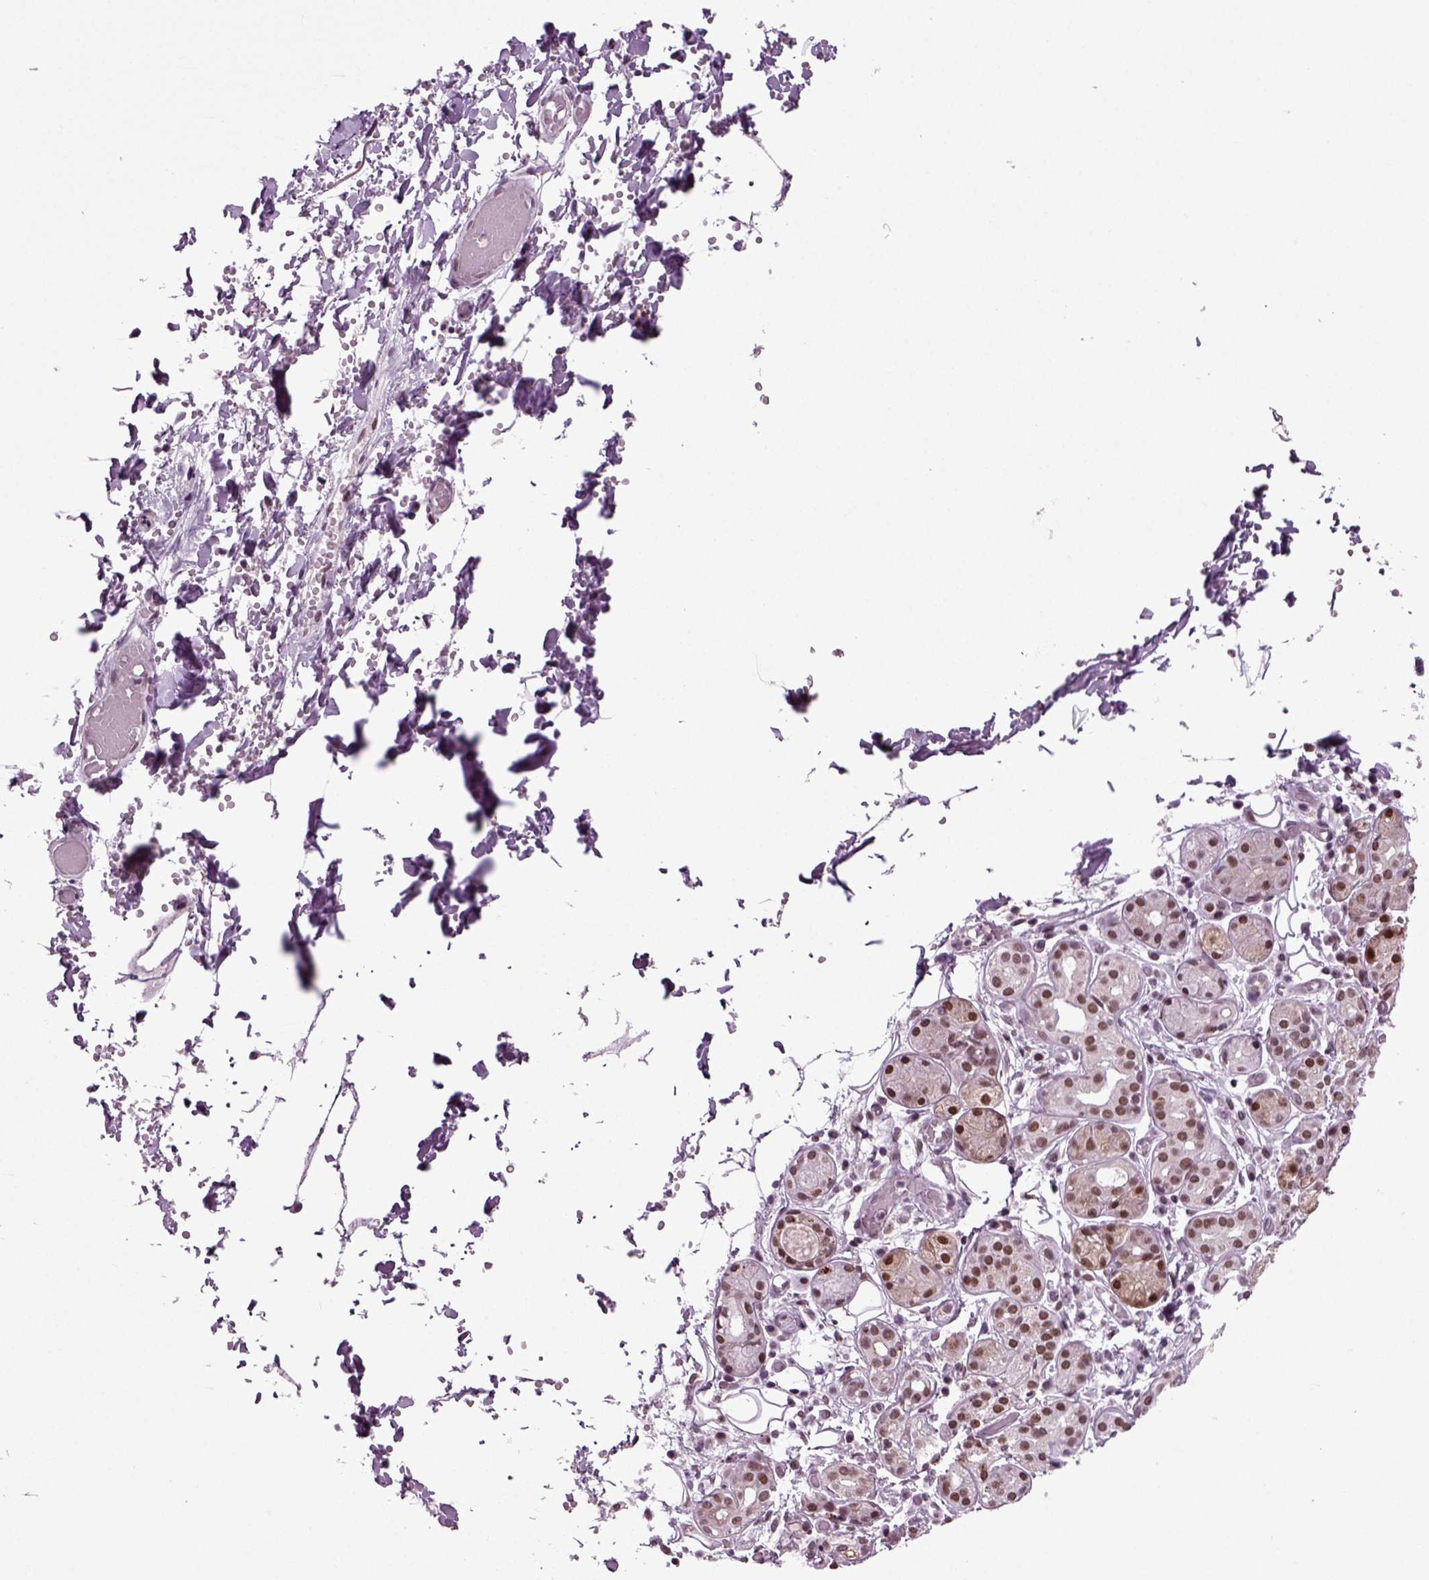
{"staining": {"intensity": "strong", "quantity": ">75%", "location": "nuclear"}, "tissue": "salivary gland", "cell_type": "Glandular cells", "image_type": "normal", "snomed": [{"axis": "morphology", "description": "Normal tissue, NOS"}, {"axis": "topography", "description": "Salivary gland"}, {"axis": "topography", "description": "Peripheral nerve tissue"}], "caption": "DAB immunohistochemical staining of unremarkable salivary gland demonstrates strong nuclear protein positivity in about >75% of glandular cells.", "gene": "RCOR3", "patient": {"sex": "male", "age": 71}}